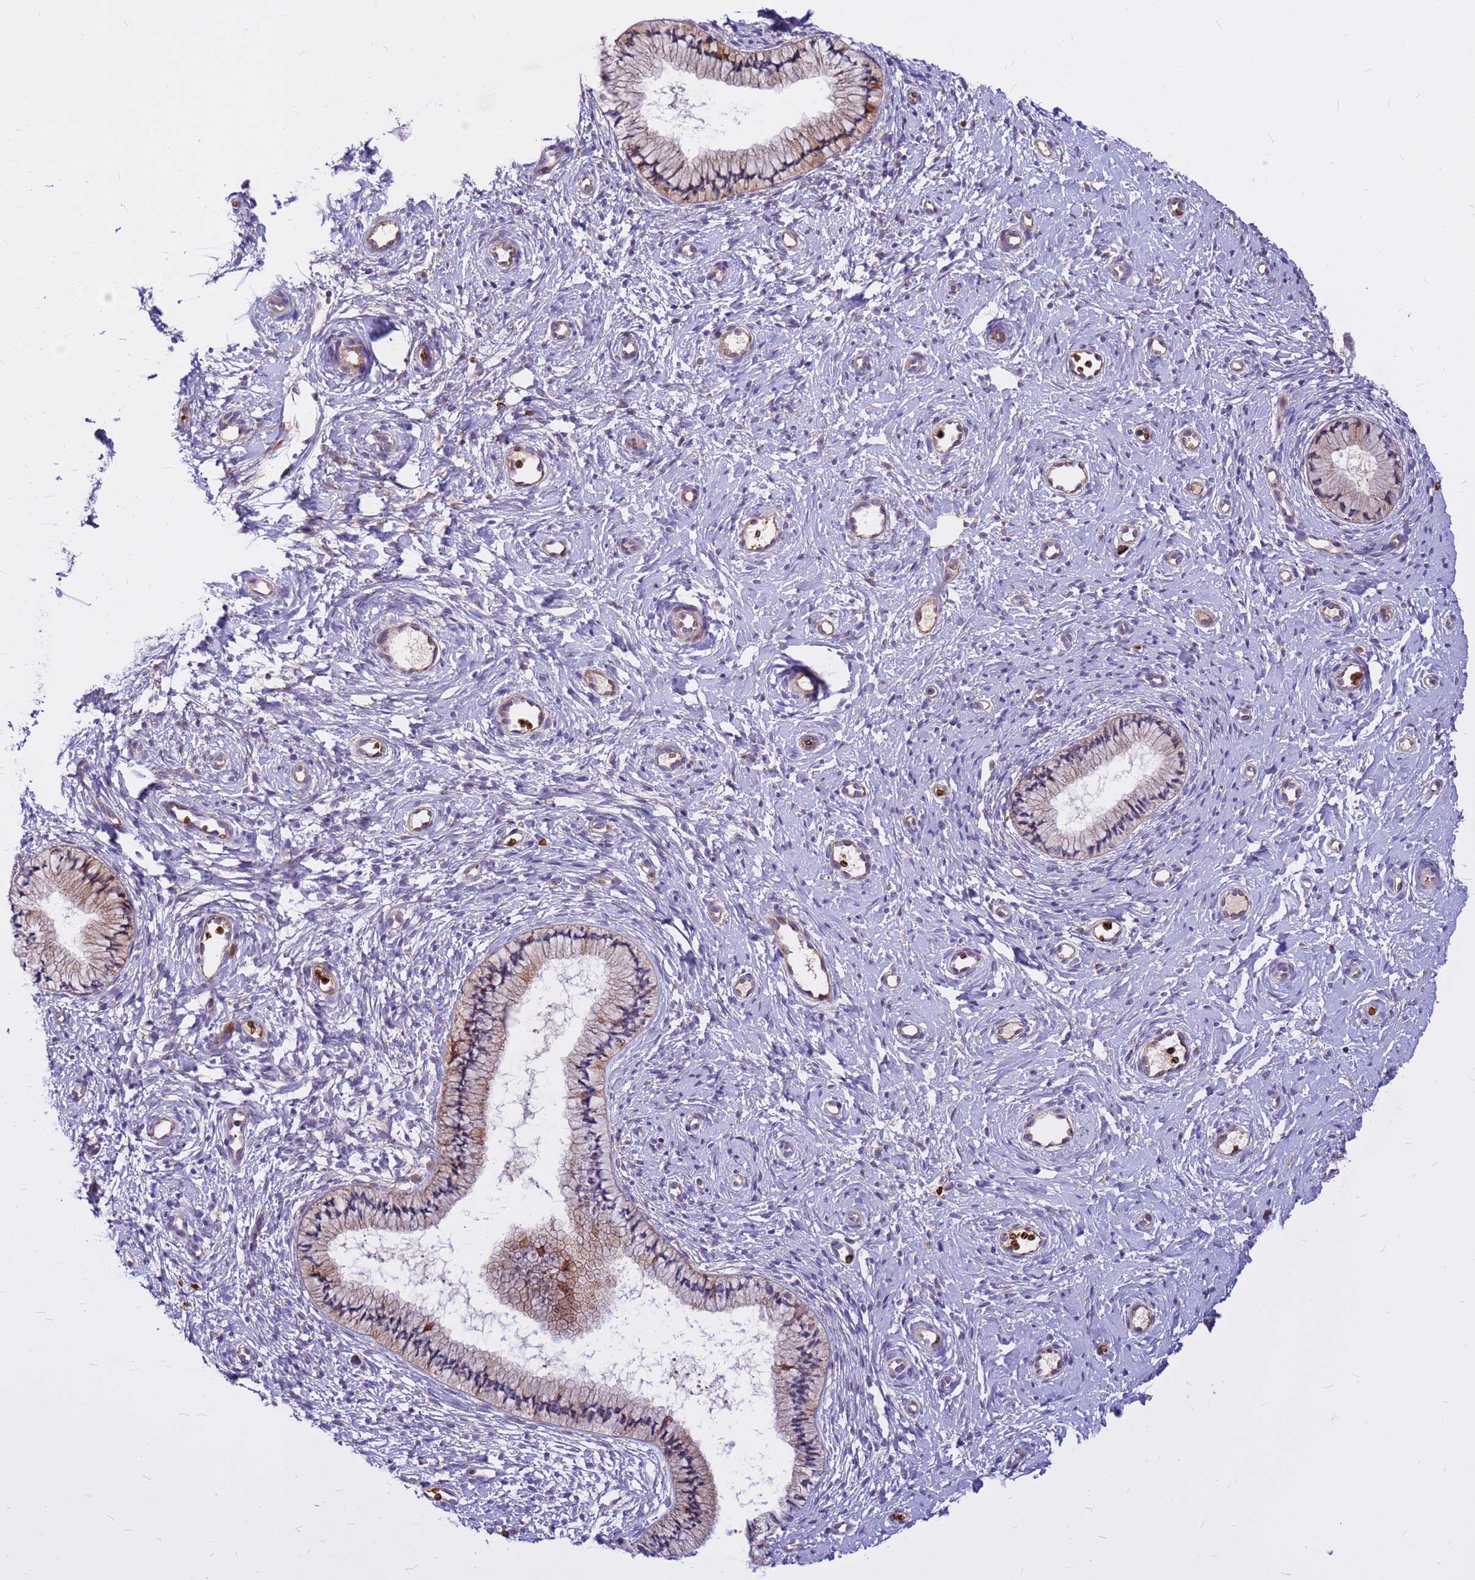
{"staining": {"intensity": "moderate", "quantity": "<25%", "location": "cytoplasmic/membranous"}, "tissue": "cervix", "cell_type": "Glandular cells", "image_type": "normal", "snomed": [{"axis": "morphology", "description": "Normal tissue, NOS"}, {"axis": "topography", "description": "Cervix"}], "caption": "Immunohistochemical staining of unremarkable cervix shows low levels of moderate cytoplasmic/membranous staining in approximately <25% of glandular cells. The protein of interest is shown in brown color, while the nuclei are stained blue.", "gene": "ZNF669", "patient": {"sex": "female", "age": 57}}